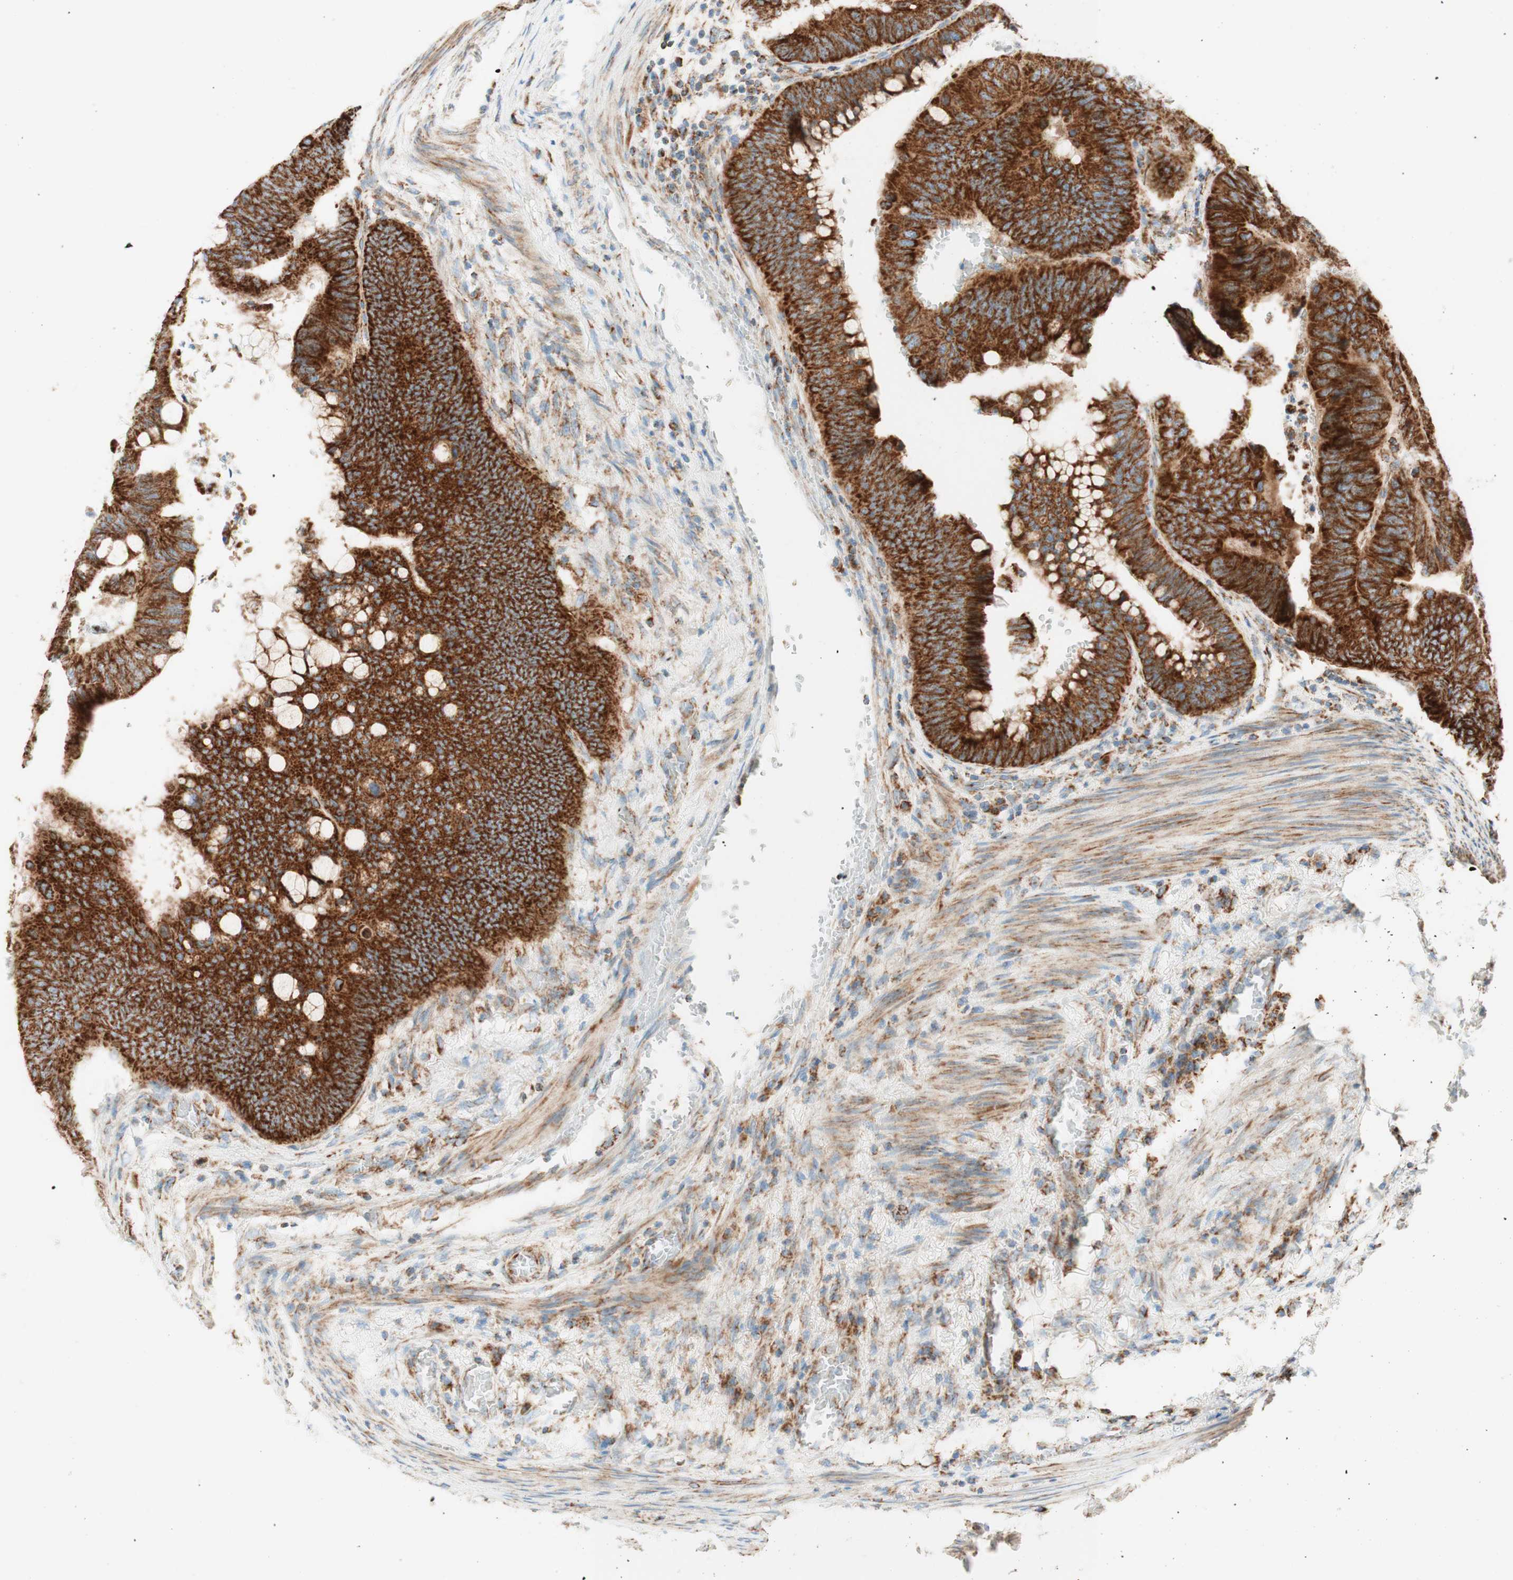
{"staining": {"intensity": "strong", "quantity": ">75%", "location": "cytoplasmic/membranous"}, "tissue": "colorectal cancer", "cell_type": "Tumor cells", "image_type": "cancer", "snomed": [{"axis": "morphology", "description": "Normal tissue, NOS"}, {"axis": "morphology", "description": "Adenocarcinoma, NOS"}, {"axis": "topography", "description": "Rectum"}, {"axis": "topography", "description": "Peripheral nerve tissue"}], "caption": "Human colorectal adenocarcinoma stained with a brown dye exhibits strong cytoplasmic/membranous positive positivity in approximately >75% of tumor cells.", "gene": "TOMM20", "patient": {"sex": "male", "age": 92}}